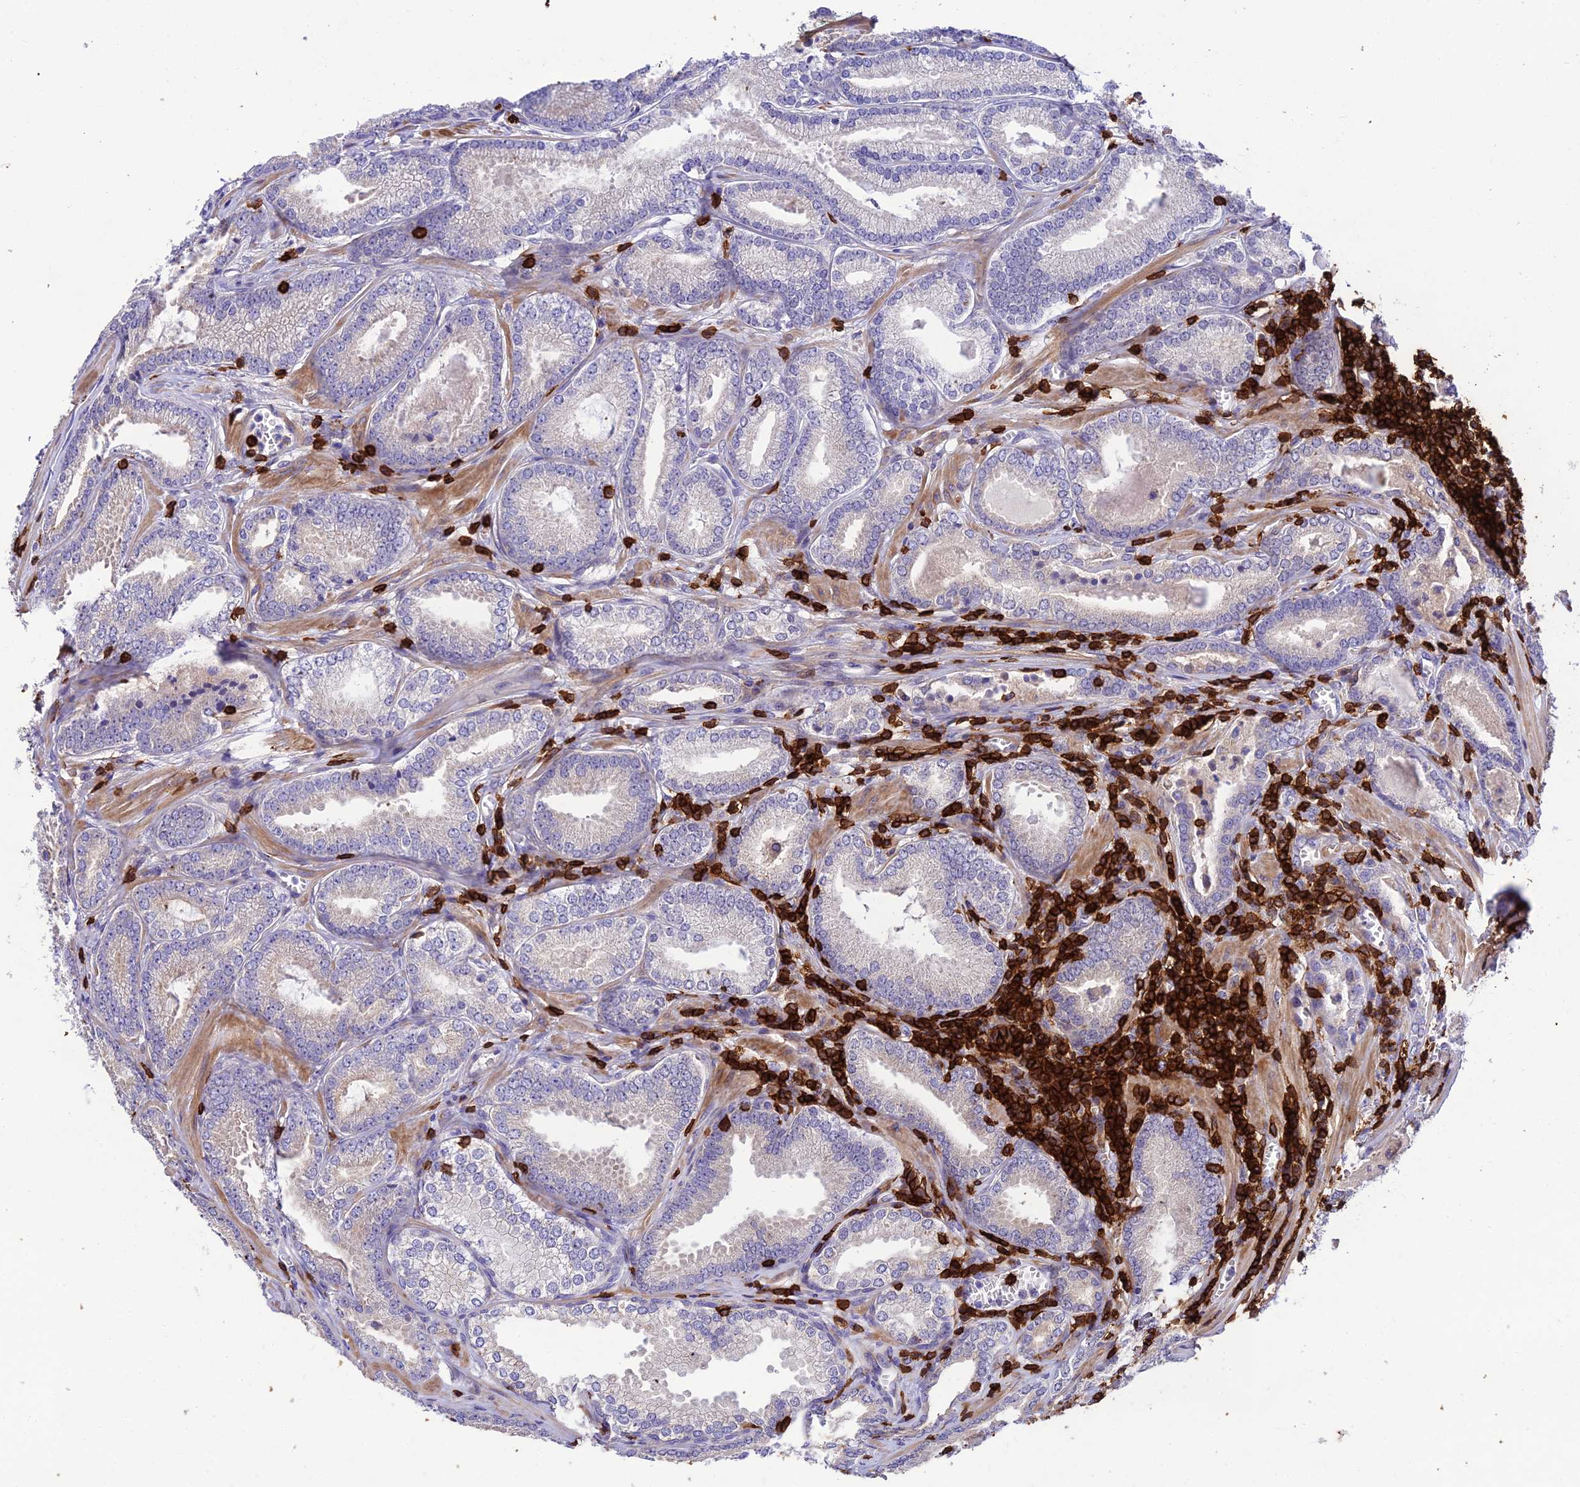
{"staining": {"intensity": "negative", "quantity": "none", "location": "none"}, "tissue": "prostate cancer", "cell_type": "Tumor cells", "image_type": "cancer", "snomed": [{"axis": "morphology", "description": "Adenocarcinoma, Low grade"}, {"axis": "topography", "description": "Prostate"}], "caption": "DAB (3,3'-diaminobenzidine) immunohistochemical staining of prostate adenocarcinoma (low-grade) displays no significant staining in tumor cells.", "gene": "PTPRCAP", "patient": {"sex": "male", "age": 60}}